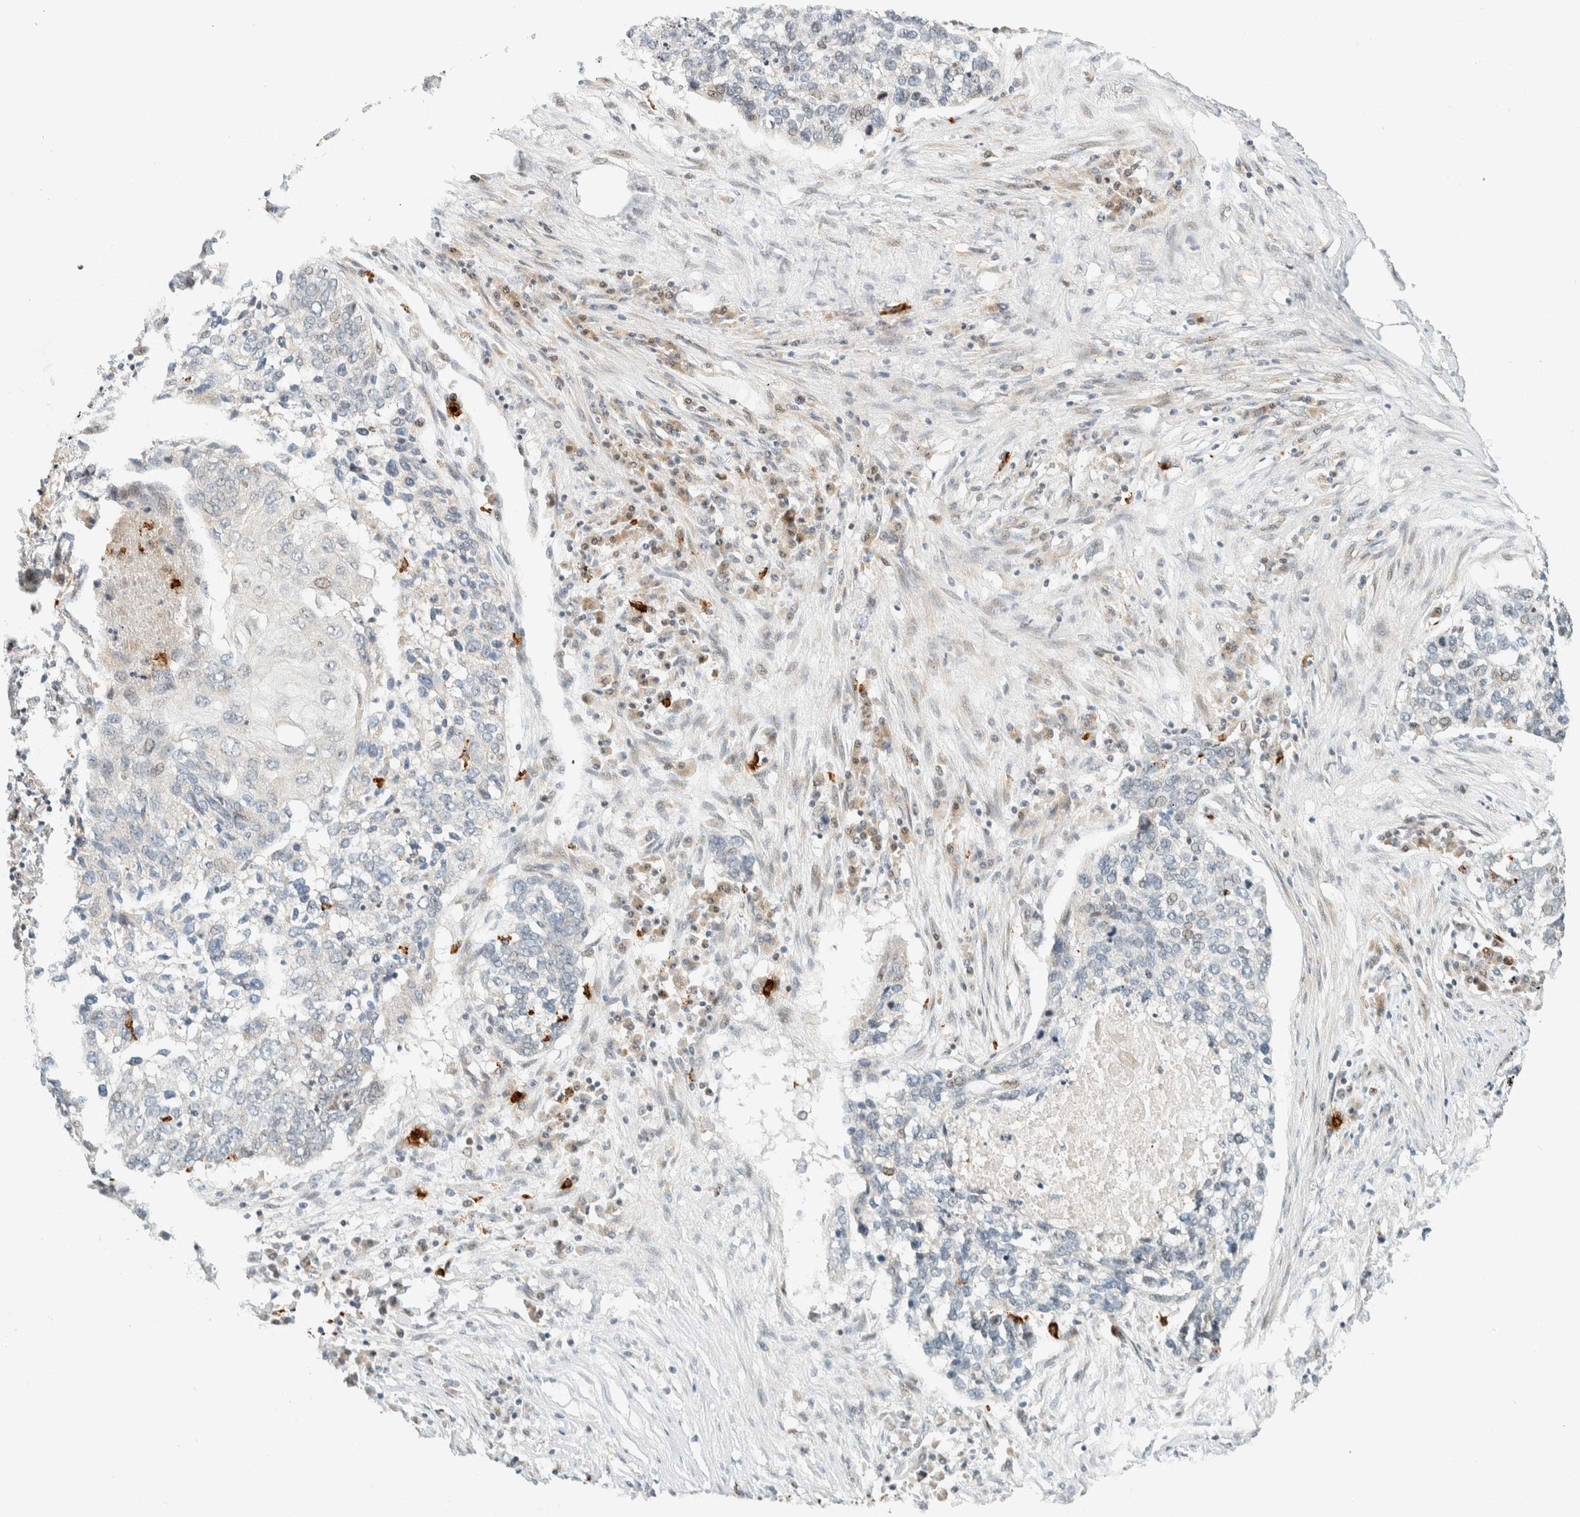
{"staining": {"intensity": "negative", "quantity": "none", "location": "none"}, "tissue": "lung cancer", "cell_type": "Tumor cells", "image_type": "cancer", "snomed": [{"axis": "morphology", "description": "Squamous cell carcinoma, NOS"}, {"axis": "topography", "description": "Lung"}], "caption": "A histopathology image of lung cancer stained for a protein reveals no brown staining in tumor cells.", "gene": "CCDC171", "patient": {"sex": "female", "age": 63}}